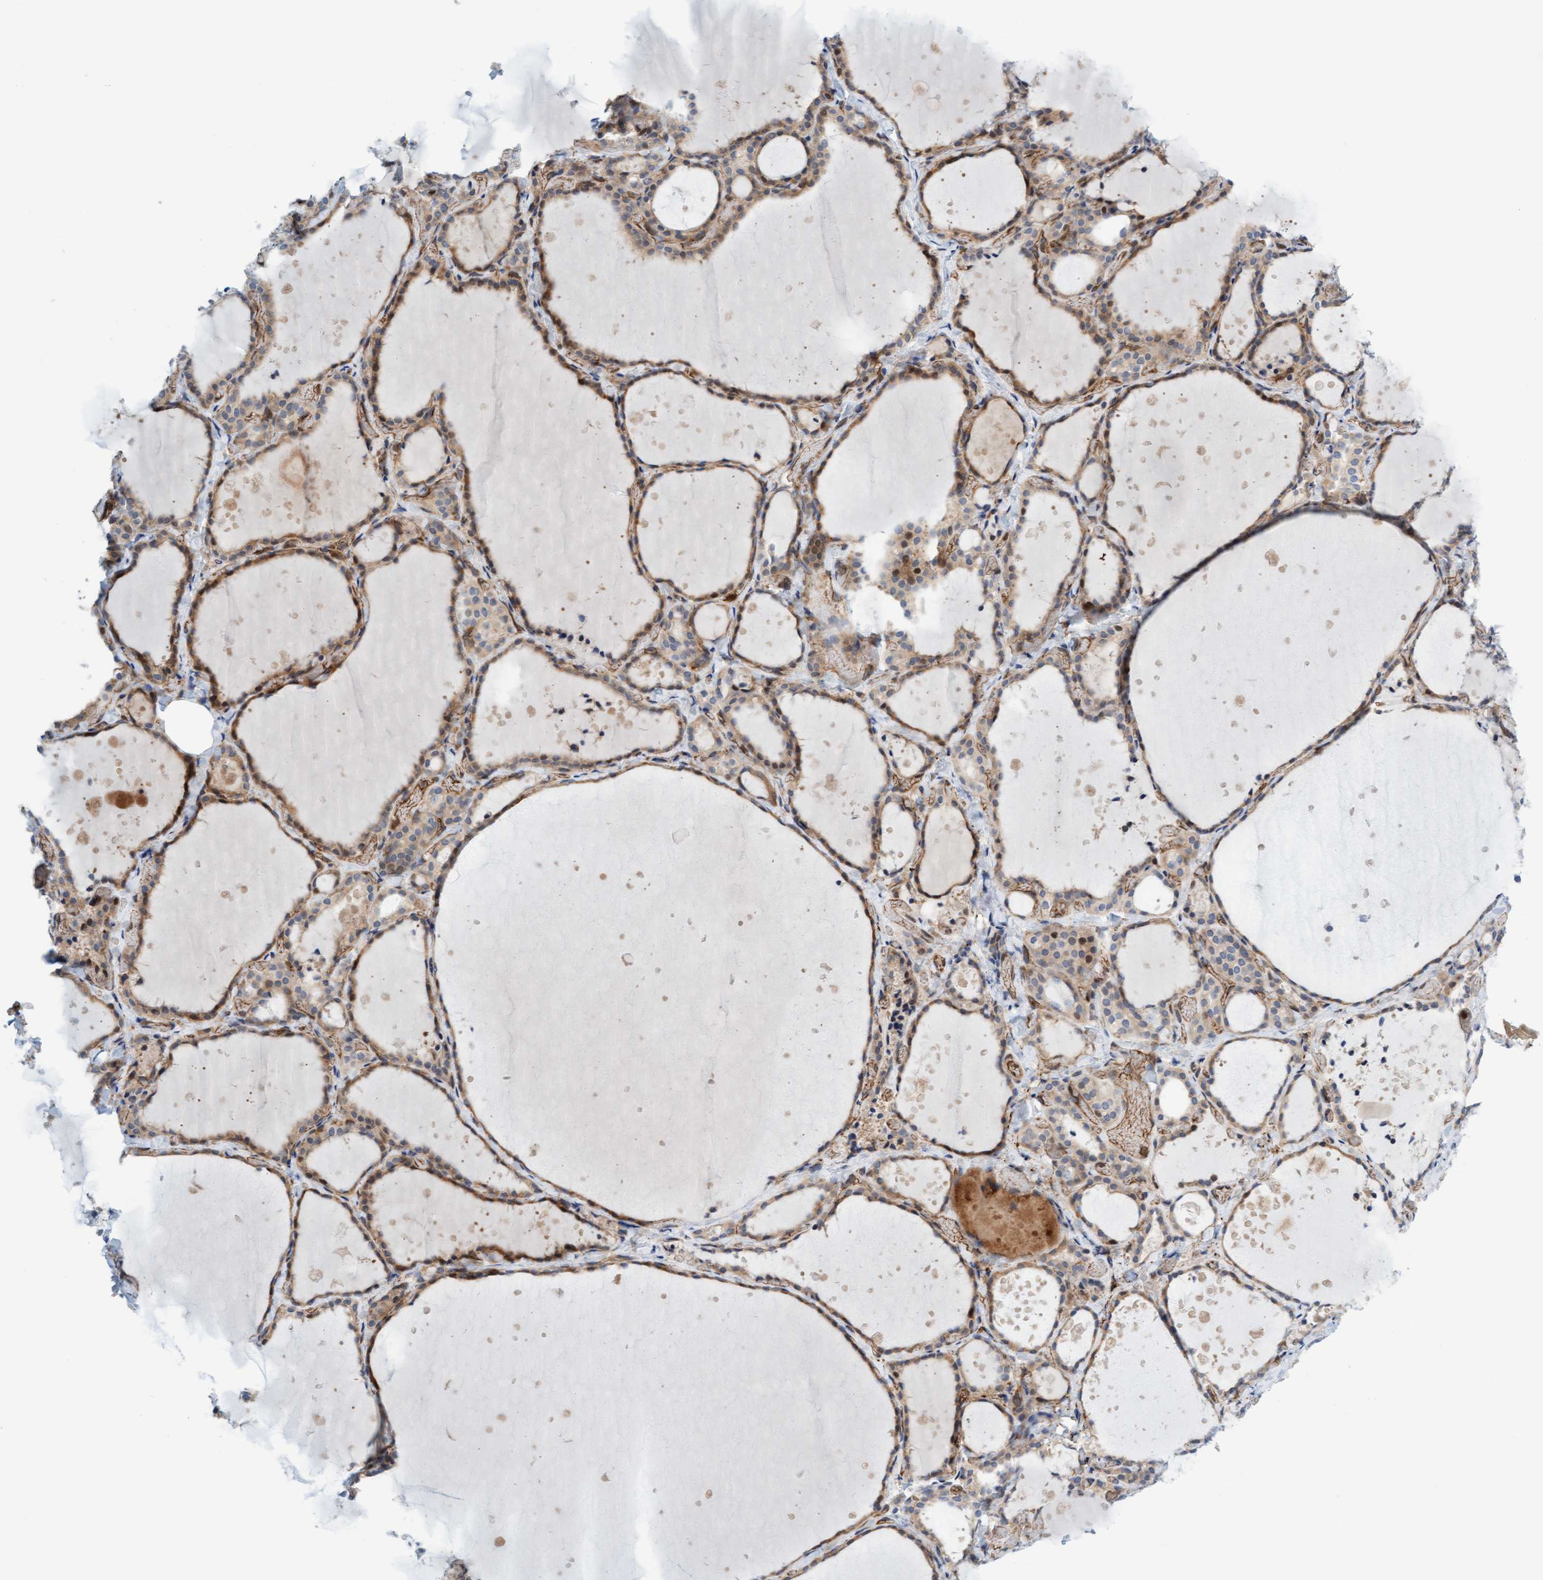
{"staining": {"intensity": "moderate", "quantity": ">75%", "location": "cytoplasmic/membranous"}, "tissue": "thyroid gland", "cell_type": "Glandular cells", "image_type": "normal", "snomed": [{"axis": "morphology", "description": "Normal tissue, NOS"}, {"axis": "topography", "description": "Thyroid gland"}], "caption": "Immunohistochemical staining of normal human thyroid gland exhibits >75% levels of moderate cytoplasmic/membranous protein positivity in approximately >75% of glandular cells.", "gene": "EIF4EBP1", "patient": {"sex": "female", "age": 44}}